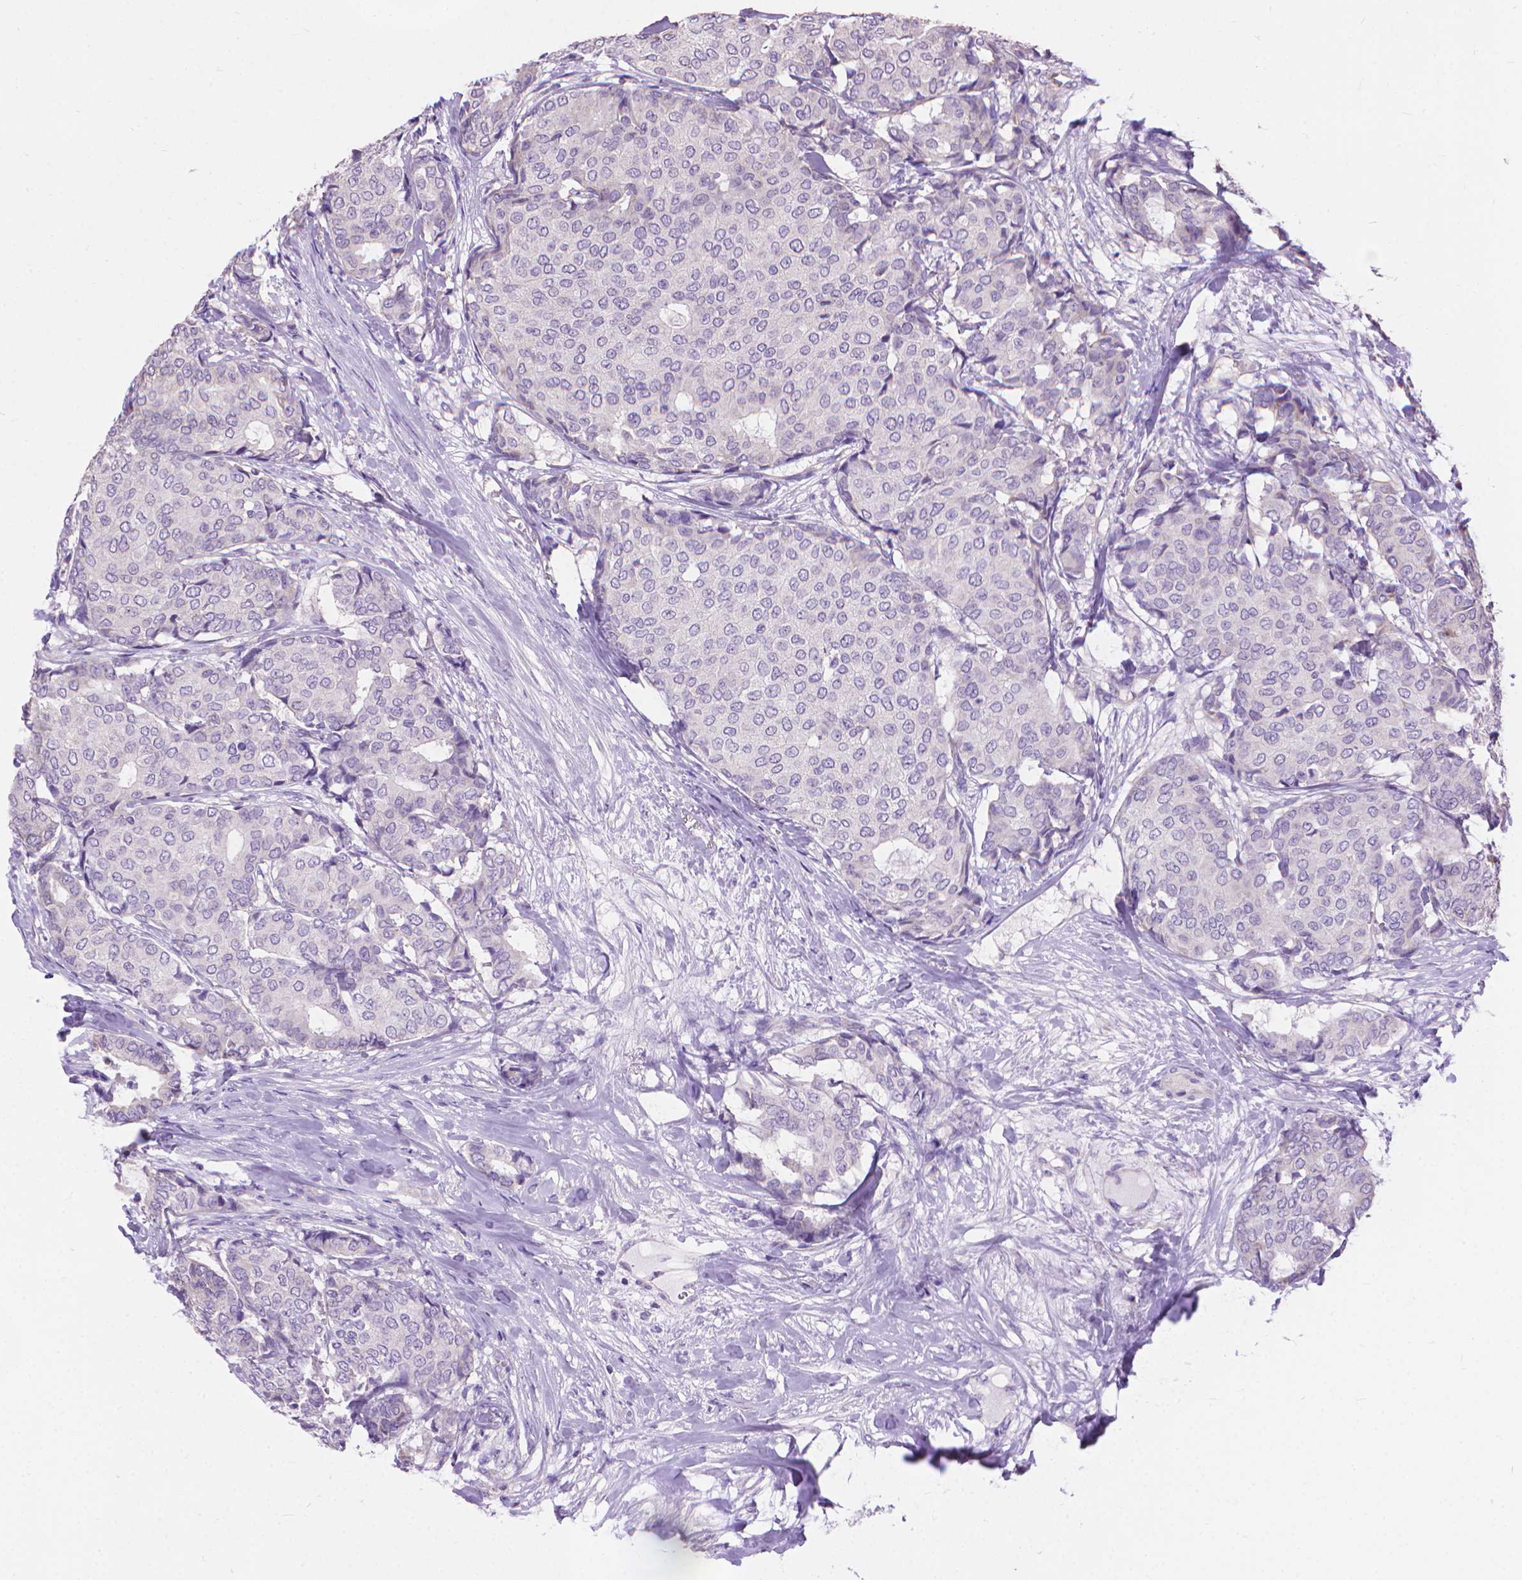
{"staining": {"intensity": "negative", "quantity": "none", "location": "none"}, "tissue": "breast cancer", "cell_type": "Tumor cells", "image_type": "cancer", "snomed": [{"axis": "morphology", "description": "Duct carcinoma"}, {"axis": "topography", "description": "Breast"}], "caption": "An immunohistochemistry (IHC) micrograph of breast cancer (invasive ductal carcinoma) is shown. There is no staining in tumor cells of breast cancer (invasive ductal carcinoma).", "gene": "SYN1", "patient": {"sex": "female", "age": 75}}